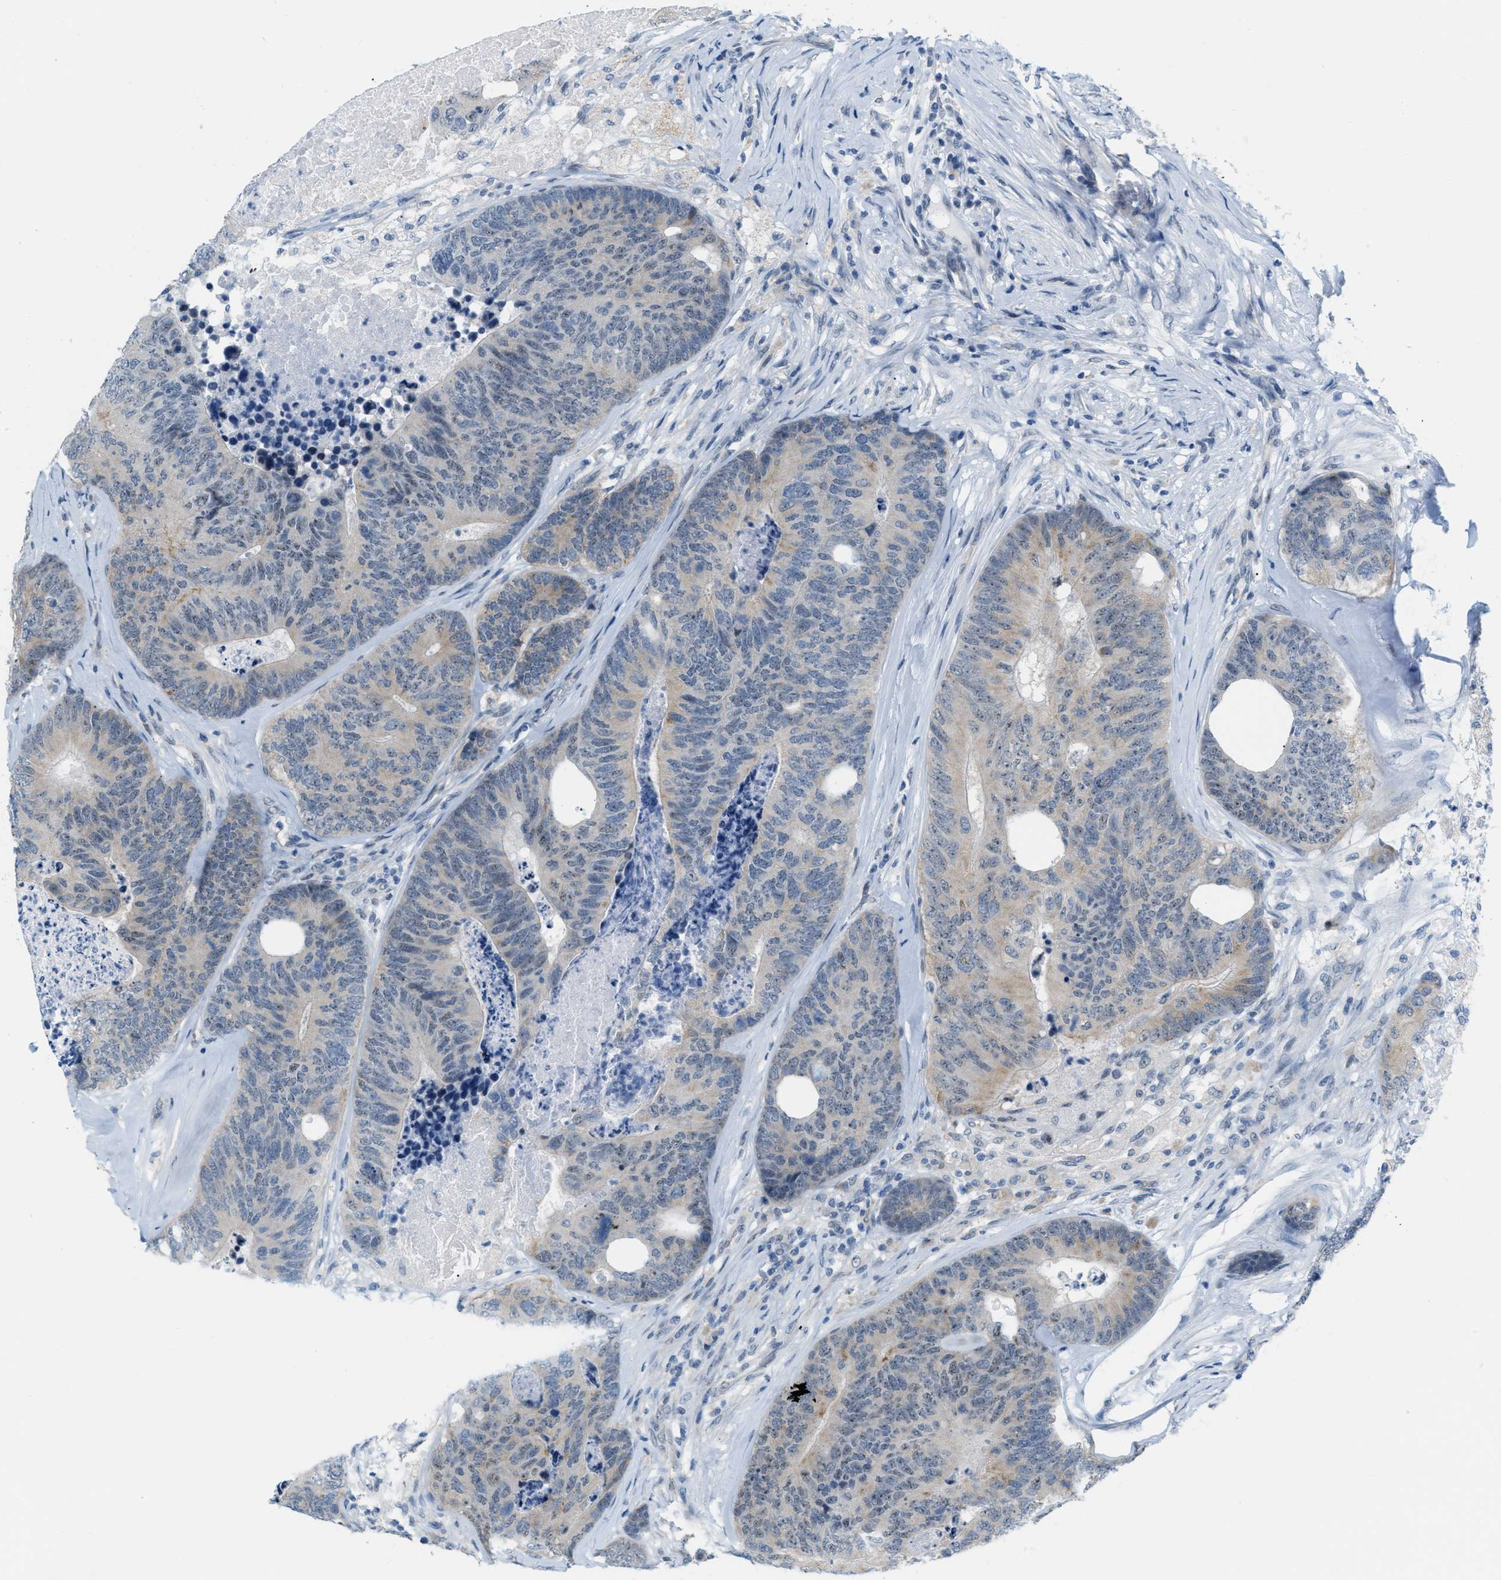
{"staining": {"intensity": "negative", "quantity": "none", "location": "none"}, "tissue": "colorectal cancer", "cell_type": "Tumor cells", "image_type": "cancer", "snomed": [{"axis": "morphology", "description": "Adenocarcinoma, NOS"}, {"axis": "topography", "description": "Colon"}], "caption": "This micrograph is of colorectal cancer stained with IHC to label a protein in brown with the nuclei are counter-stained blue. There is no expression in tumor cells. Brightfield microscopy of immunohistochemistry stained with DAB (3,3'-diaminobenzidine) (brown) and hematoxylin (blue), captured at high magnification.", "gene": "PHRF1", "patient": {"sex": "female", "age": 67}}